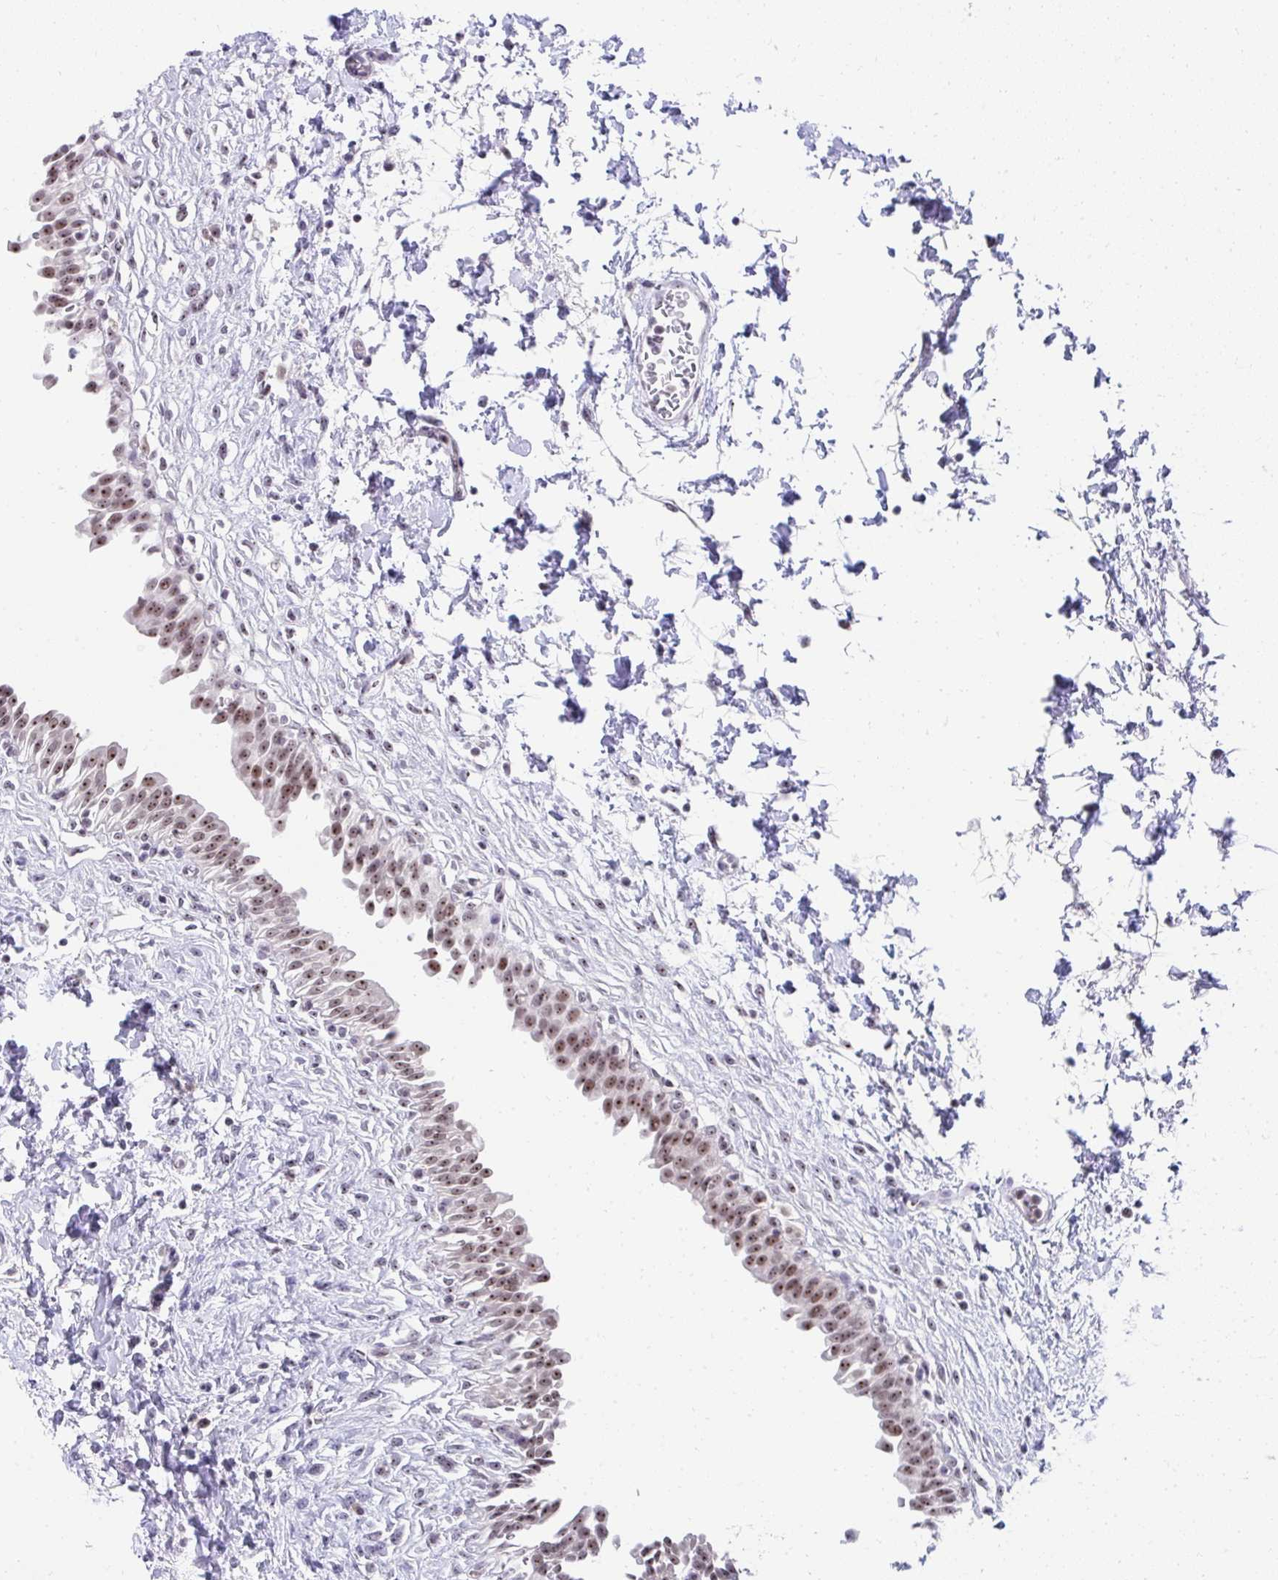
{"staining": {"intensity": "moderate", "quantity": ">75%", "location": "nuclear"}, "tissue": "urinary bladder", "cell_type": "Urothelial cells", "image_type": "normal", "snomed": [{"axis": "morphology", "description": "Normal tissue, NOS"}, {"axis": "topography", "description": "Urinary bladder"}], "caption": "This histopathology image exhibits unremarkable urinary bladder stained with IHC to label a protein in brown. The nuclear of urothelial cells show moderate positivity for the protein. Nuclei are counter-stained blue.", "gene": "HIRA", "patient": {"sex": "male", "age": 37}}